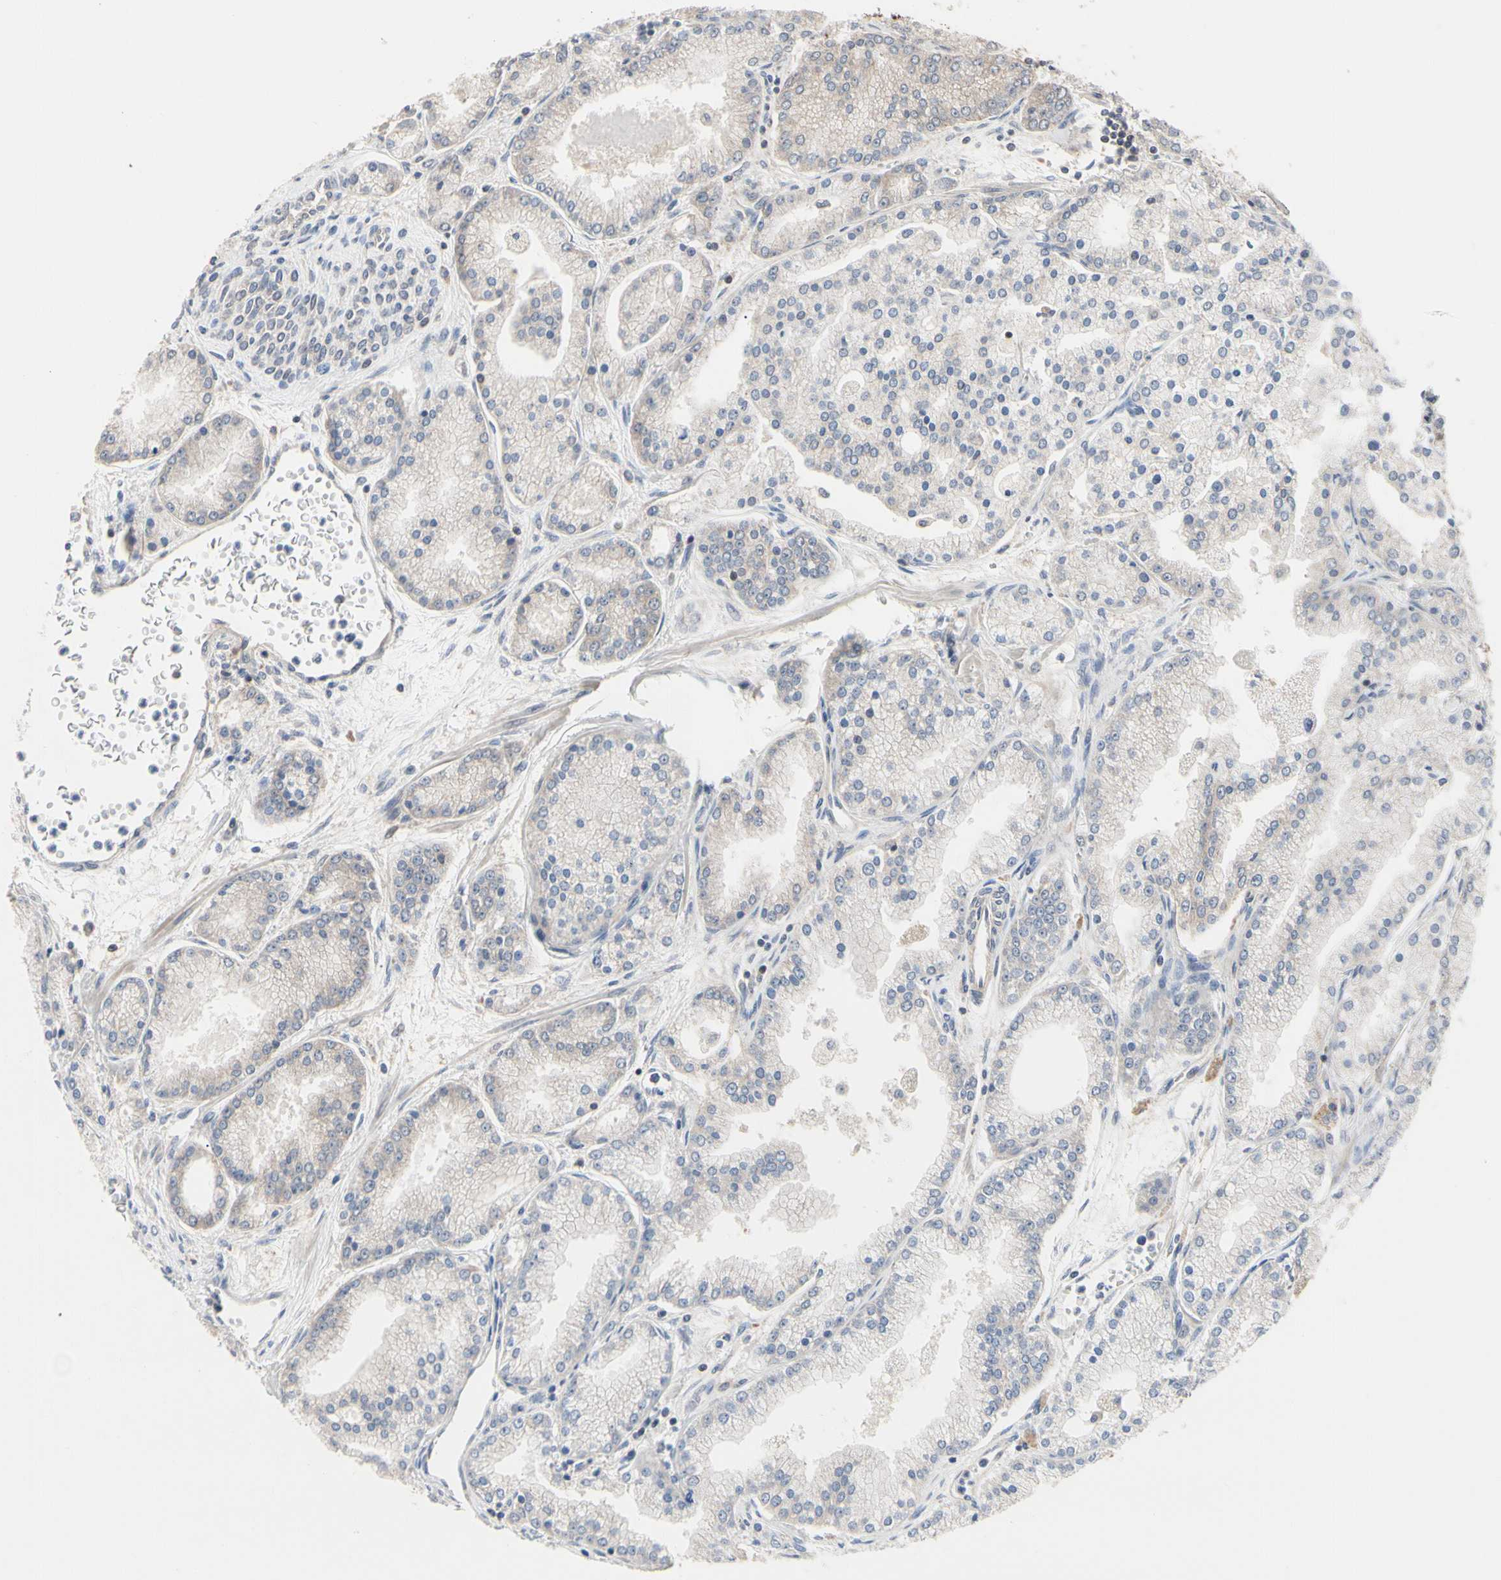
{"staining": {"intensity": "weak", "quantity": "25%-75%", "location": "cytoplasmic/membranous"}, "tissue": "prostate cancer", "cell_type": "Tumor cells", "image_type": "cancer", "snomed": [{"axis": "morphology", "description": "Adenocarcinoma, High grade"}, {"axis": "topography", "description": "Prostate"}], "caption": "Immunohistochemical staining of human prostate cancer (adenocarcinoma (high-grade)) reveals low levels of weak cytoplasmic/membranous protein staining in approximately 25%-75% of tumor cells.", "gene": "DPP8", "patient": {"sex": "male", "age": 61}}